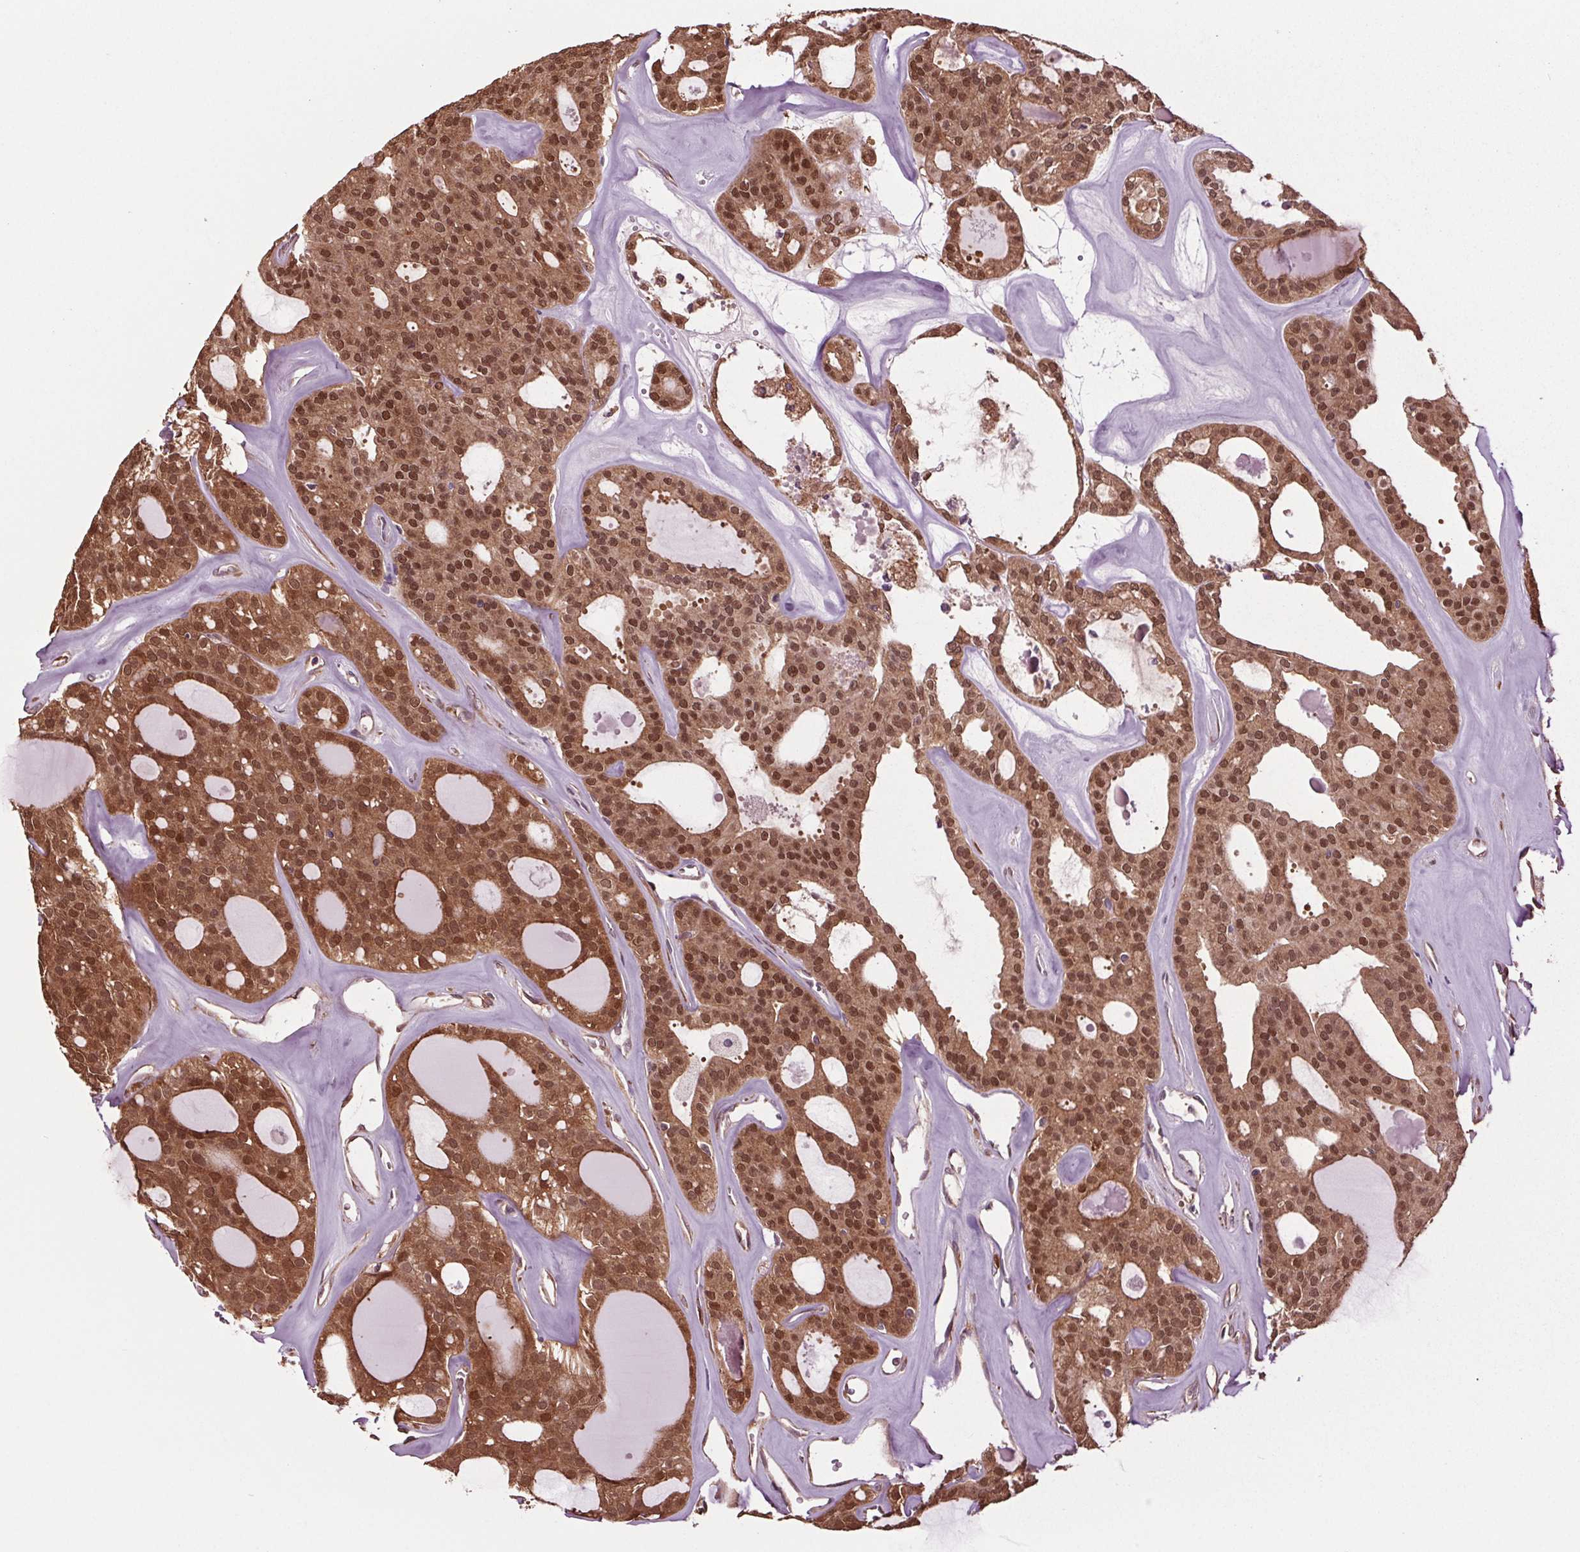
{"staining": {"intensity": "moderate", "quantity": ">75%", "location": "cytoplasmic/membranous,nuclear"}, "tissue": "thyroid cancer", "cell_type": "Tumor cells", "image_type": "cancer", "snomed": [{"axis": "morphology", "description": "Follicular adenoma carcinoma, NOS"}, {"axis": "topography", "description": "Thyroid gland"}], "caption": "An image of thyroid cancer (follicular adenoma carcinoma) stained for a protein displays moderate cytoplasmic/membranous and nuclear brown staining in tumor cells.", "gene": "RNPEP", "patient": {"sex": "male", "age": 75}}